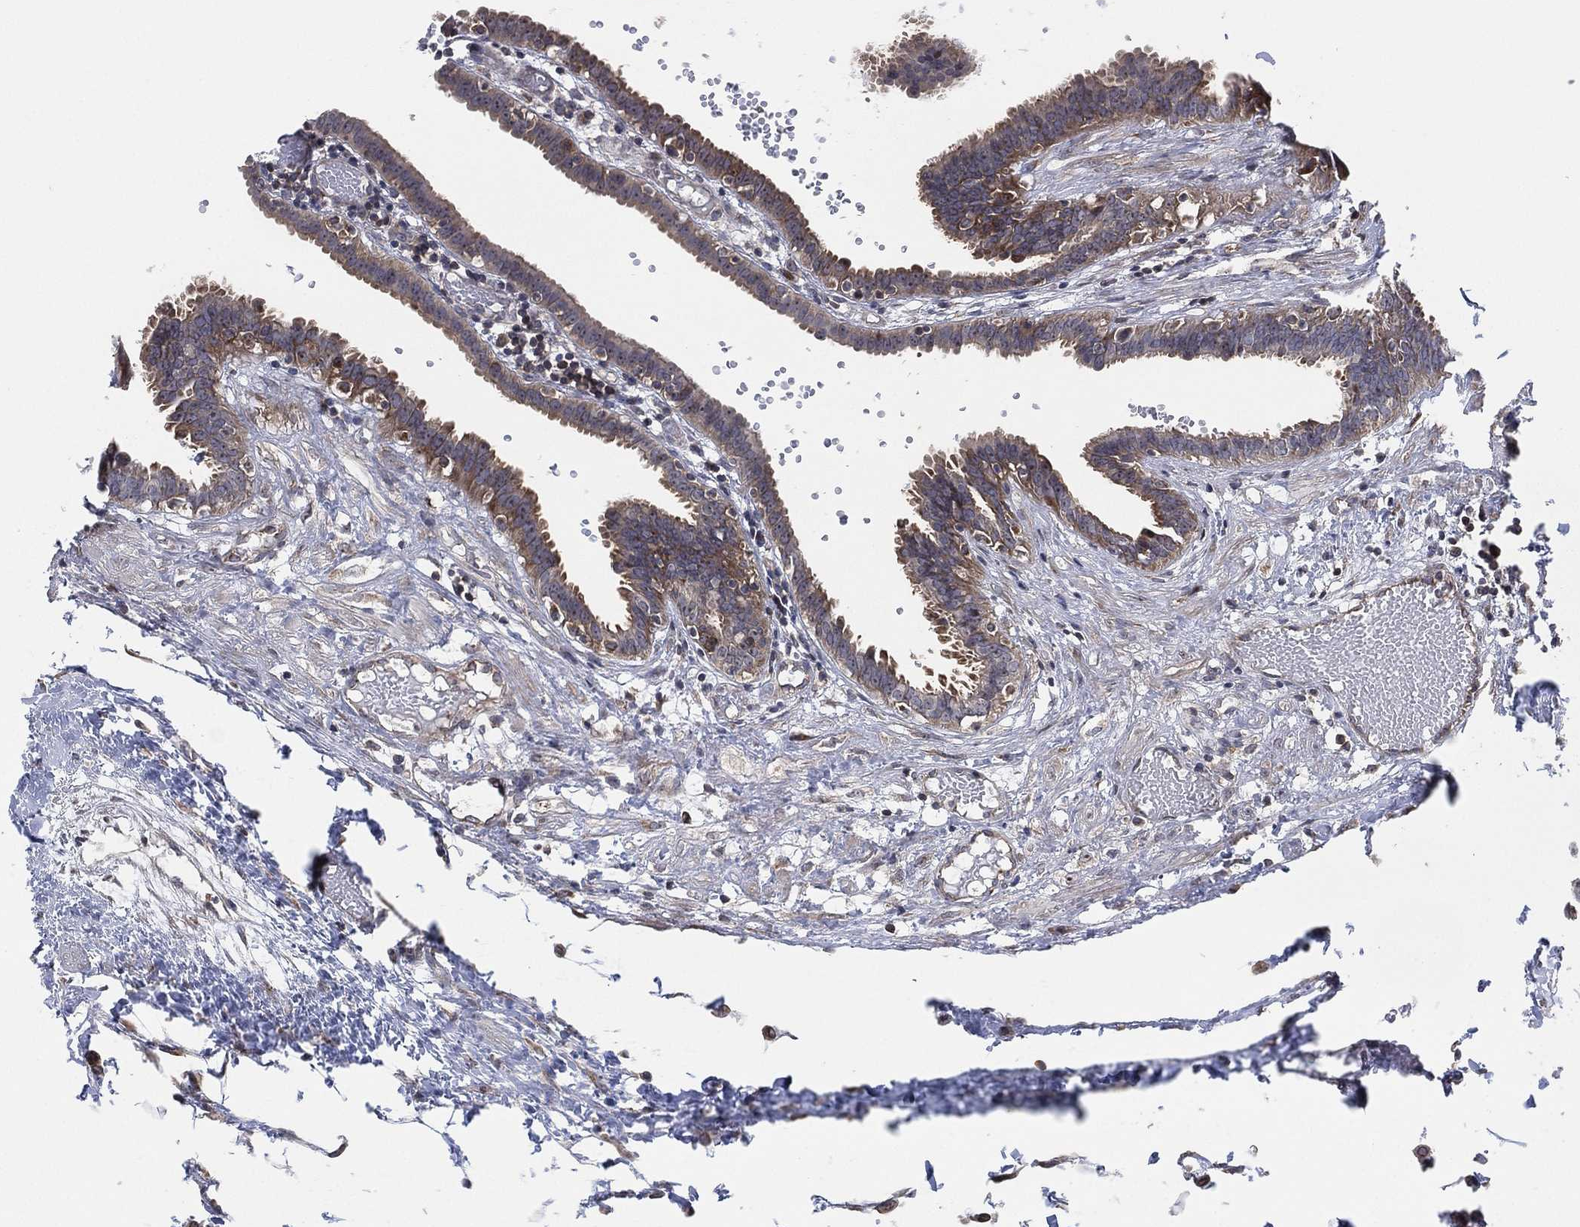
{"staining": {"intensity": "weak", "quantity": "<25%", "location": "cytoplasmic/membranous"}, "tissue": "fallopian tube", "cell_type": "Glandular cells", "image_type": "normal", "snomed": [{"axis": "morphology", "description": "Normal tissue, NOS"}, {"axis": "topography", "description": "Fallopian tube"}], "caption": "IHC histopathology image of normal human fallopian tube stained for a protein (brown), which exhibits no staining in glandular cells. (Immunohistochemistry (ihc), brightfield microscopy, high magnification).", "gene": "TMCO1", "patient": {"sex": "female", "age": 37}}